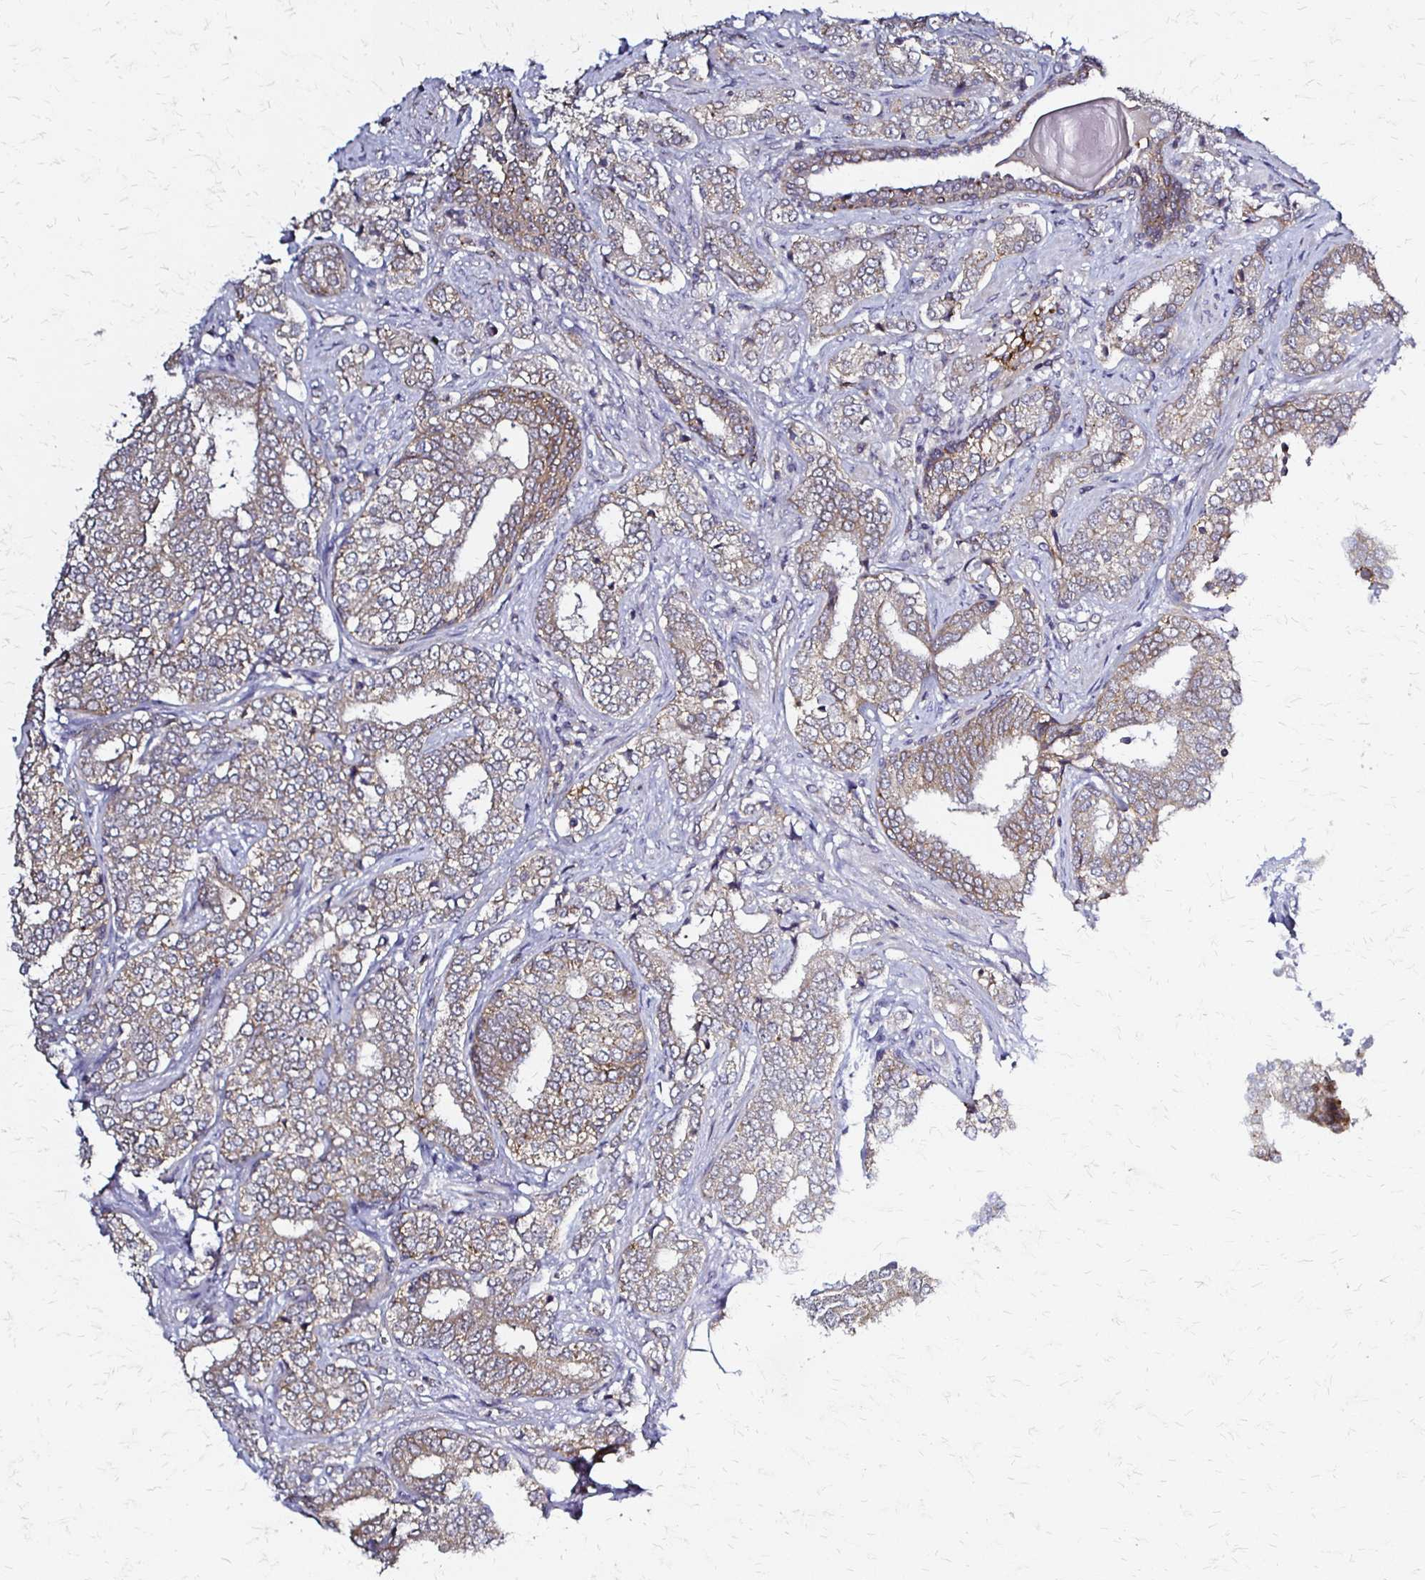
{"staining": {"intensity": "moderate", "quantity": "25%-75%", "location": "cytoplasmic/membranous"}, "tissue": "prostate cancer", "cell_type": "Tumor cells", "image_type": "cancer", "snomed": [{"axis": "morphology", "description": "Adenocarcinoma, High grade"}, {"axis": "topography", "description": "Prostate"}], "caption": "An IHC micrograph of neoplastic tissue is shown. Protein staining in brown shows moderate cytoplasmic/membranous positivity in prostate high-grade adenocarcinoma within tumor cells.", "gene": "SLC9A9", "patient": {"sex": "male", "age": 72}}